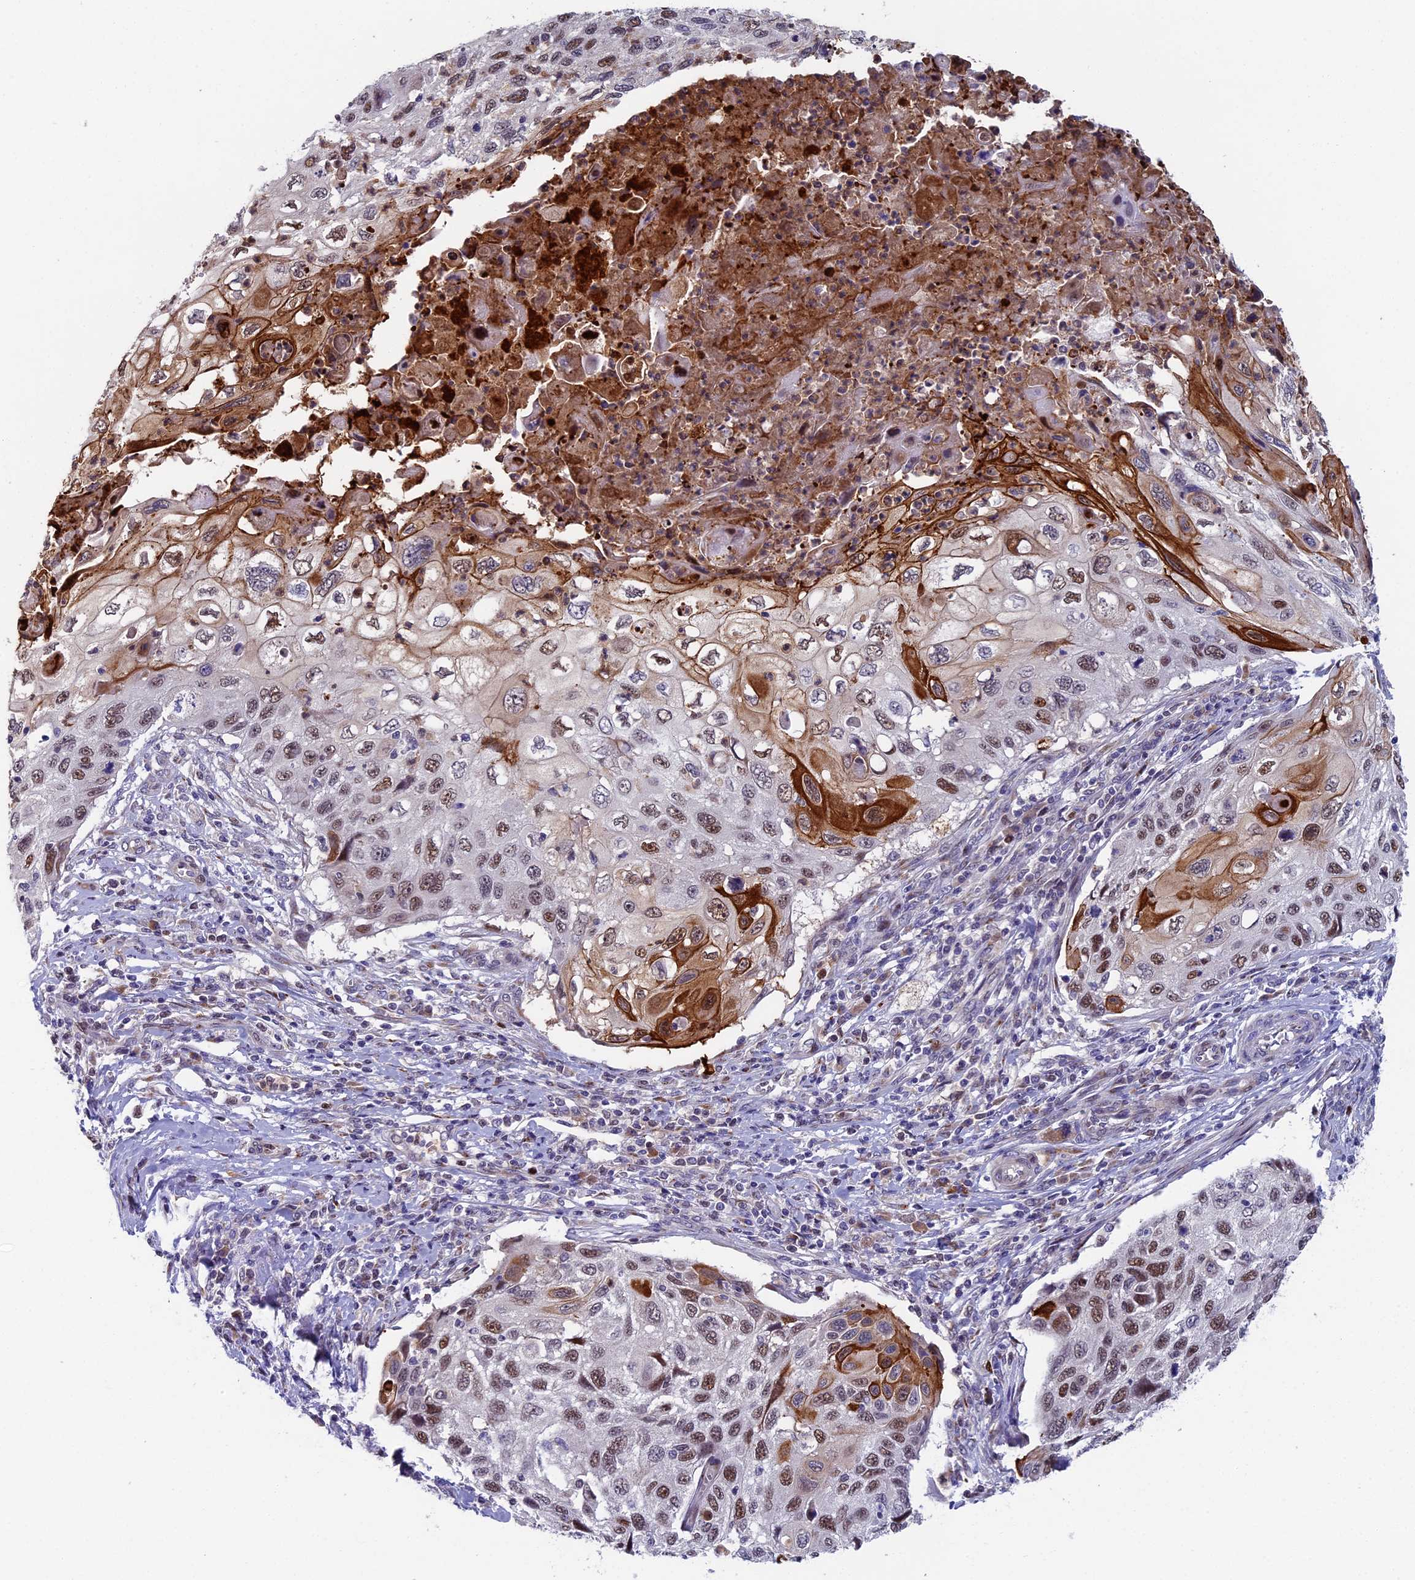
{"staining": {"intensity": "strong", "quantity": "<25%", "location": "cytoplasmic/membranous,nuclear"}, "tissue": "cervical cancer", "cell_type": "Tumor cells", "image_type": "cancer", "snomed": [{"axis": "morphology", "description": "Squamous cell carcinoma, NOS"}, {"axis": "topography", "description": "Cervix"}], "caption": "Immunohistochemistry of human cervical cancer (squamous cell carcinoma) shows medium levels of strong cytoplasmic/membranous and nuclear positivity in about <25% of tumor cells.", "gene": "LIG1", "patient": {"sex": "female", "age": 70}}